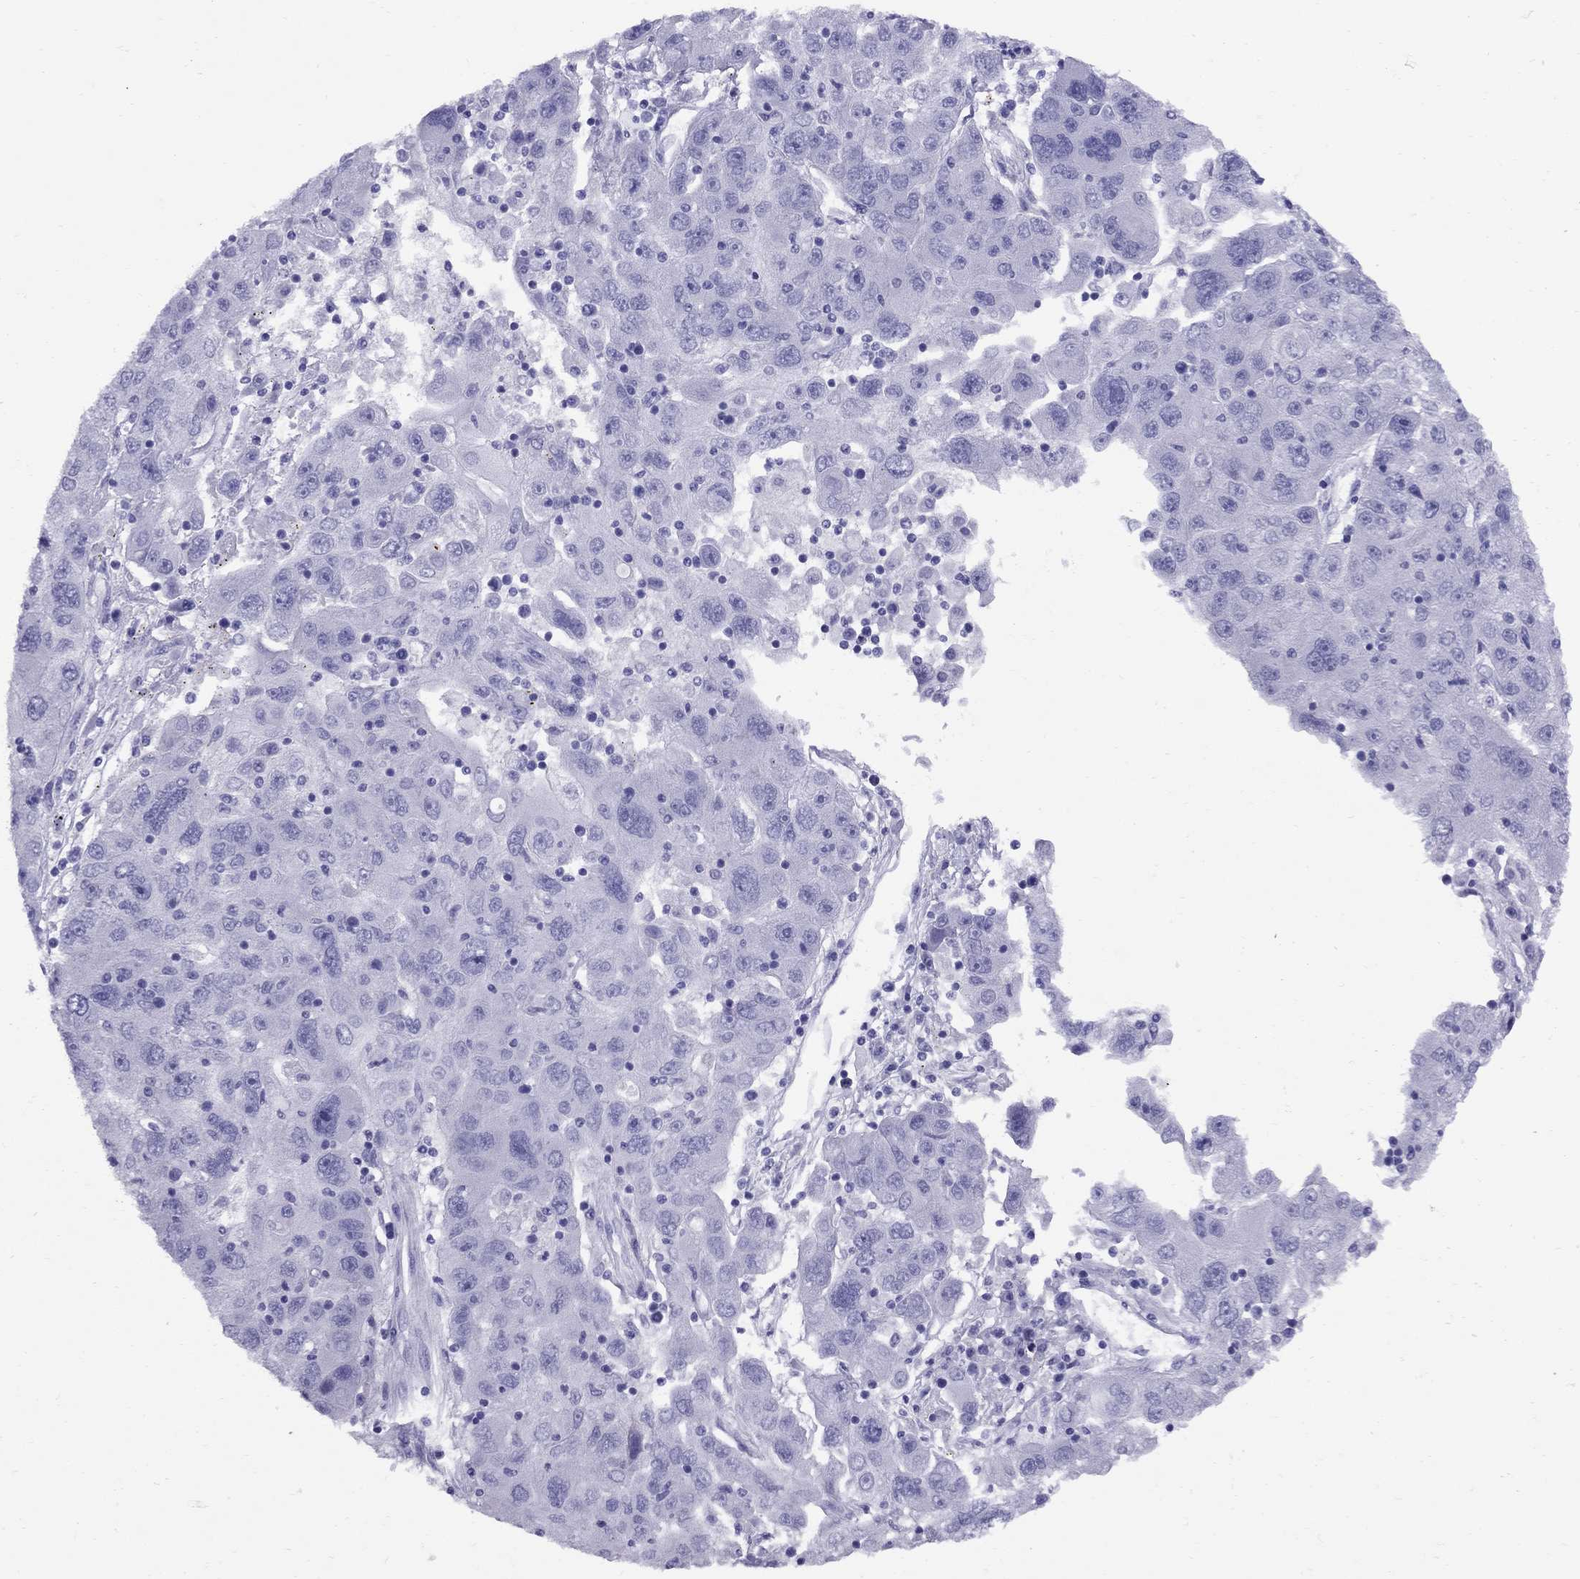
{"staining": {"intensity": "negative", "quantity": "none", "location": "none"}, "tissue": "stomach cancer", "cell_type": "Tumor cells", "image_type": "cancer", "snomed": [{"axis": "morphology", "description": "Adenocarcinoma, NOS"}, {"axis": "topography", "description": "Stomach"}], "caption": "Immunohistochemical staining of human stomach cancer (adenocarcinoma) shows no significant positivity in tumor cells.", "gene": "AVPR1B", "patient": {"sex": "male", "age": 56}}